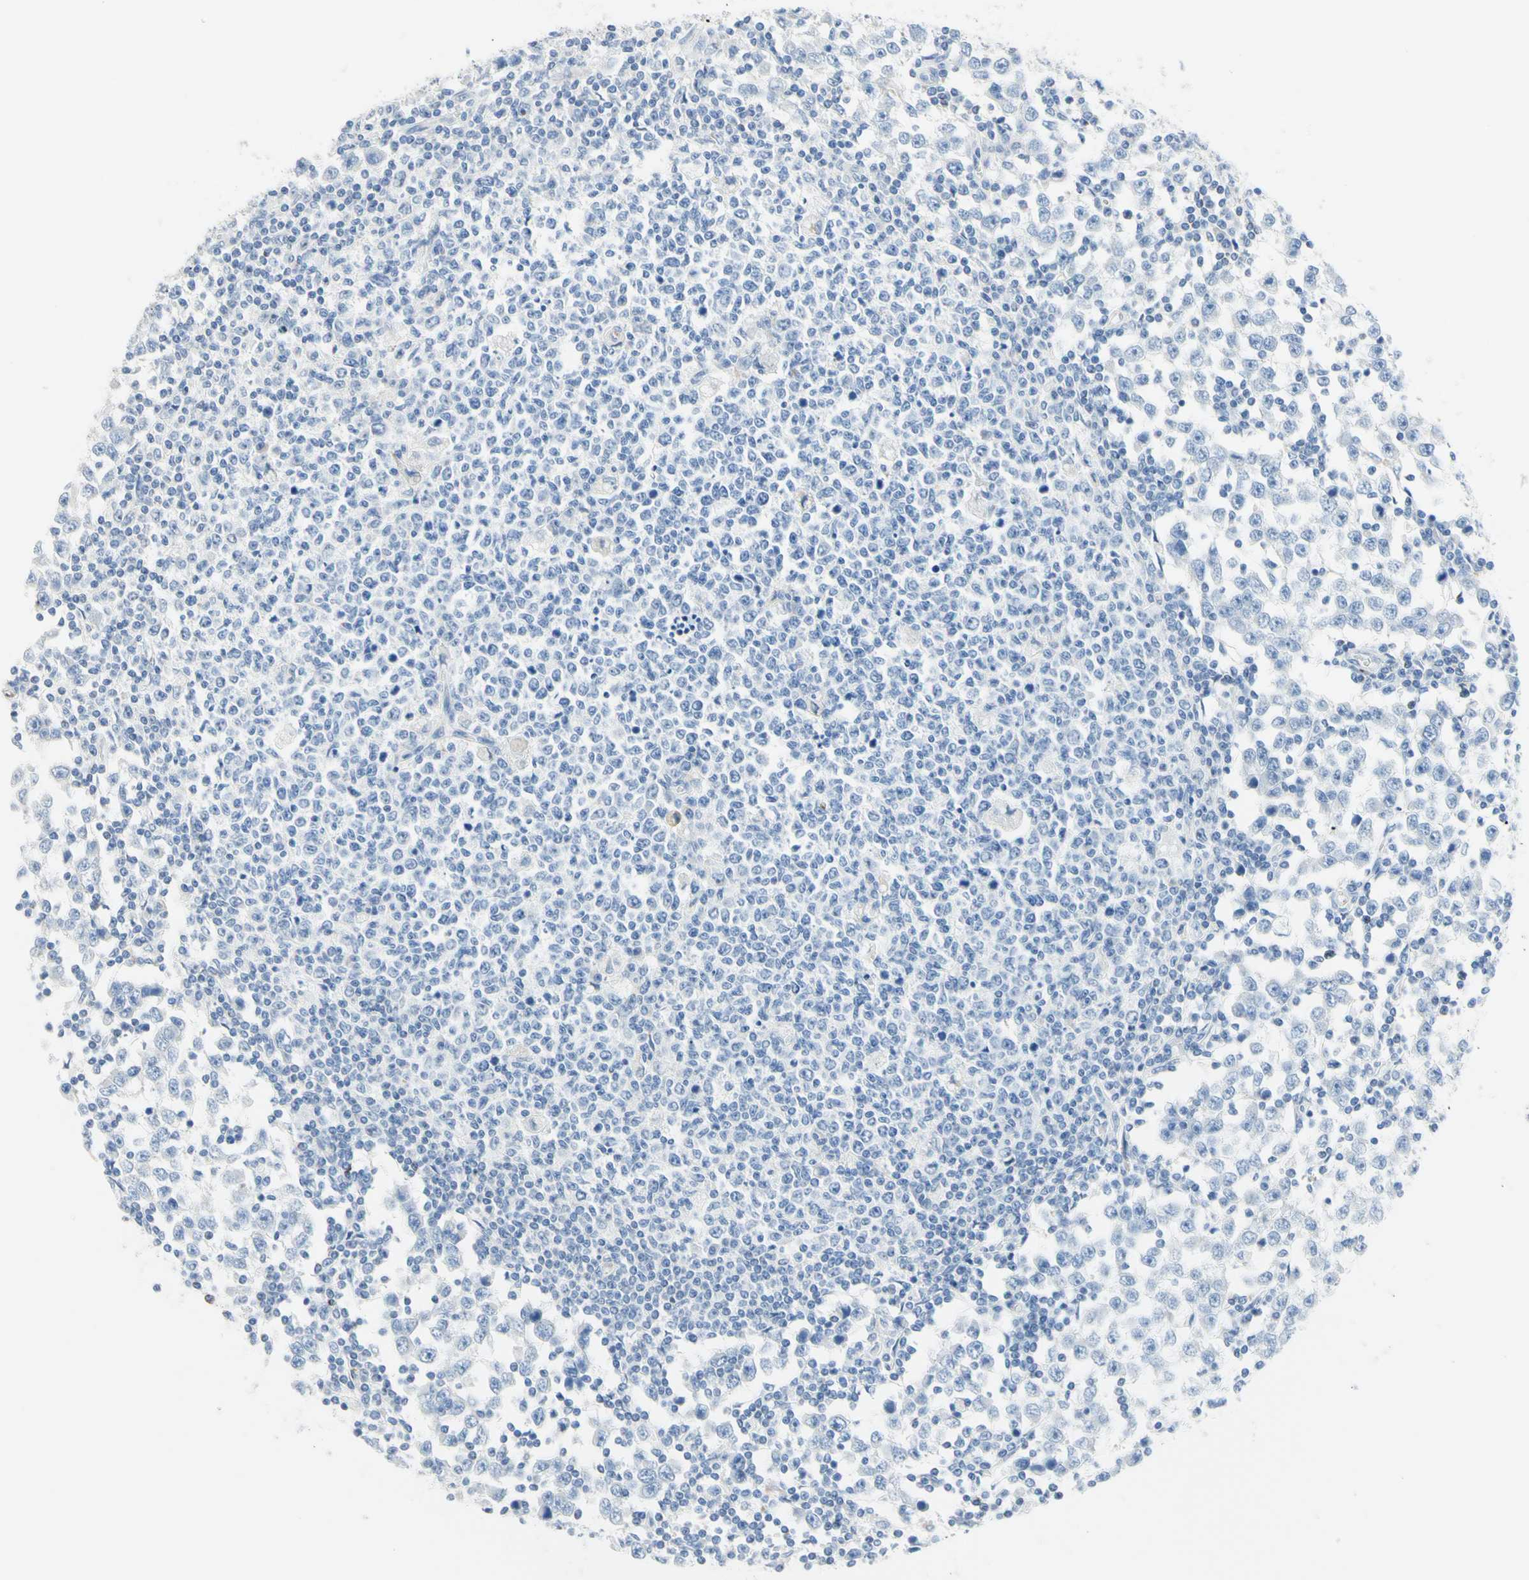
{"staining": {"intensity": "negative", "quantity": "none", "location": "none"}, "tissue": "testis cancer", "cell_type": "Tumor cells", "image_type": "cancer", "snomed": [{"axis": "morphology", "description": "Seminoma, NOS"}, {"axis": "topography", "description": "Testis"}], "caption": "Testis cancer (seminoma) was stained to show a protein in brown. There is no significant expression in tumor cells.", "gene": "CYSLTR1", "patient": {"sex": "male", "age": 65}}